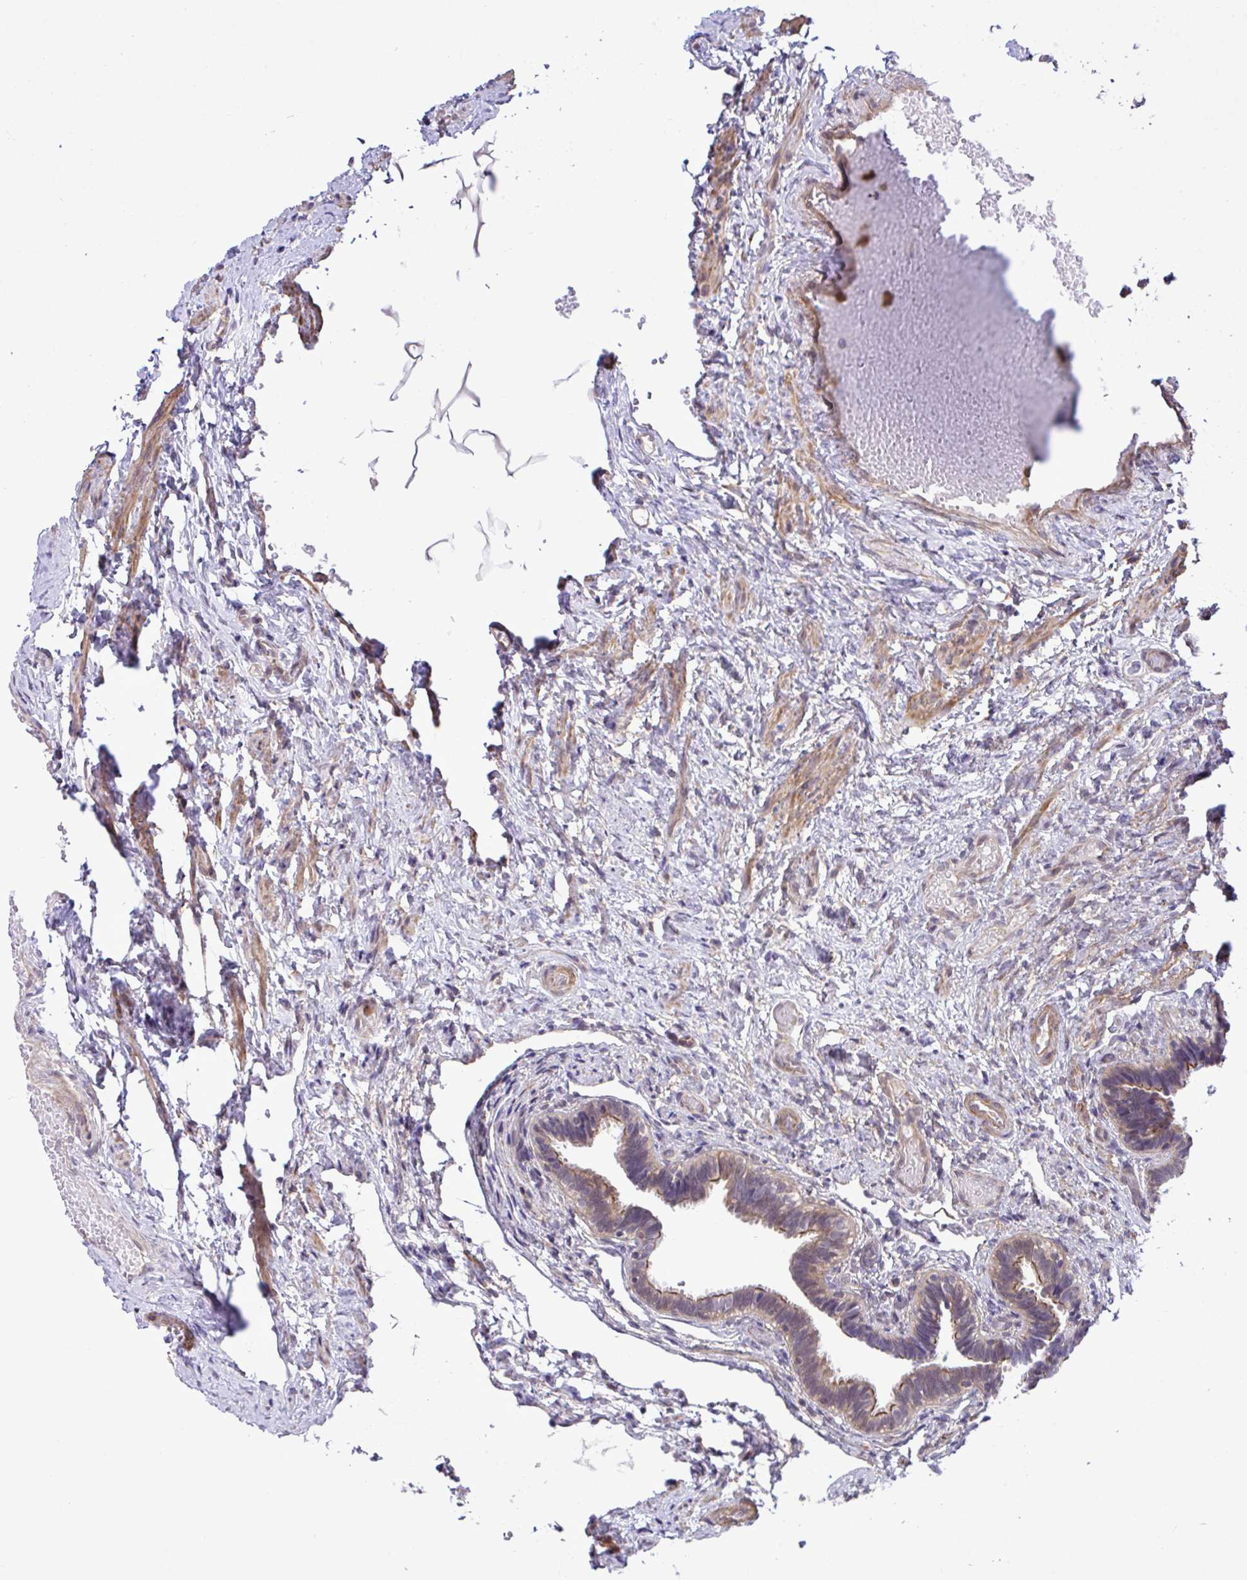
{"staining": {"intensity": "moderate", "quantity": ">75%", "location": "cytoplasmic/membranous"}, "tissue": "fallopian tube", "cell_type": "Glandular cells", "image_type": "normal", "snomed": [{"axis": "morphology", "description": "Normal tissue, NOS"}, {"axis": "topography", "description": "Fallopian tube"}], "caption": "Protein staining demonstrates moderate cytoplasmic/membranous expression in approximately >75% of glandular cells in benign fallopian tube. (DAB IHC, brown staining for protein, blue staining for nuclei).", "gene": "CMPK1", "patient": {"sex": "female", "age": 37}}